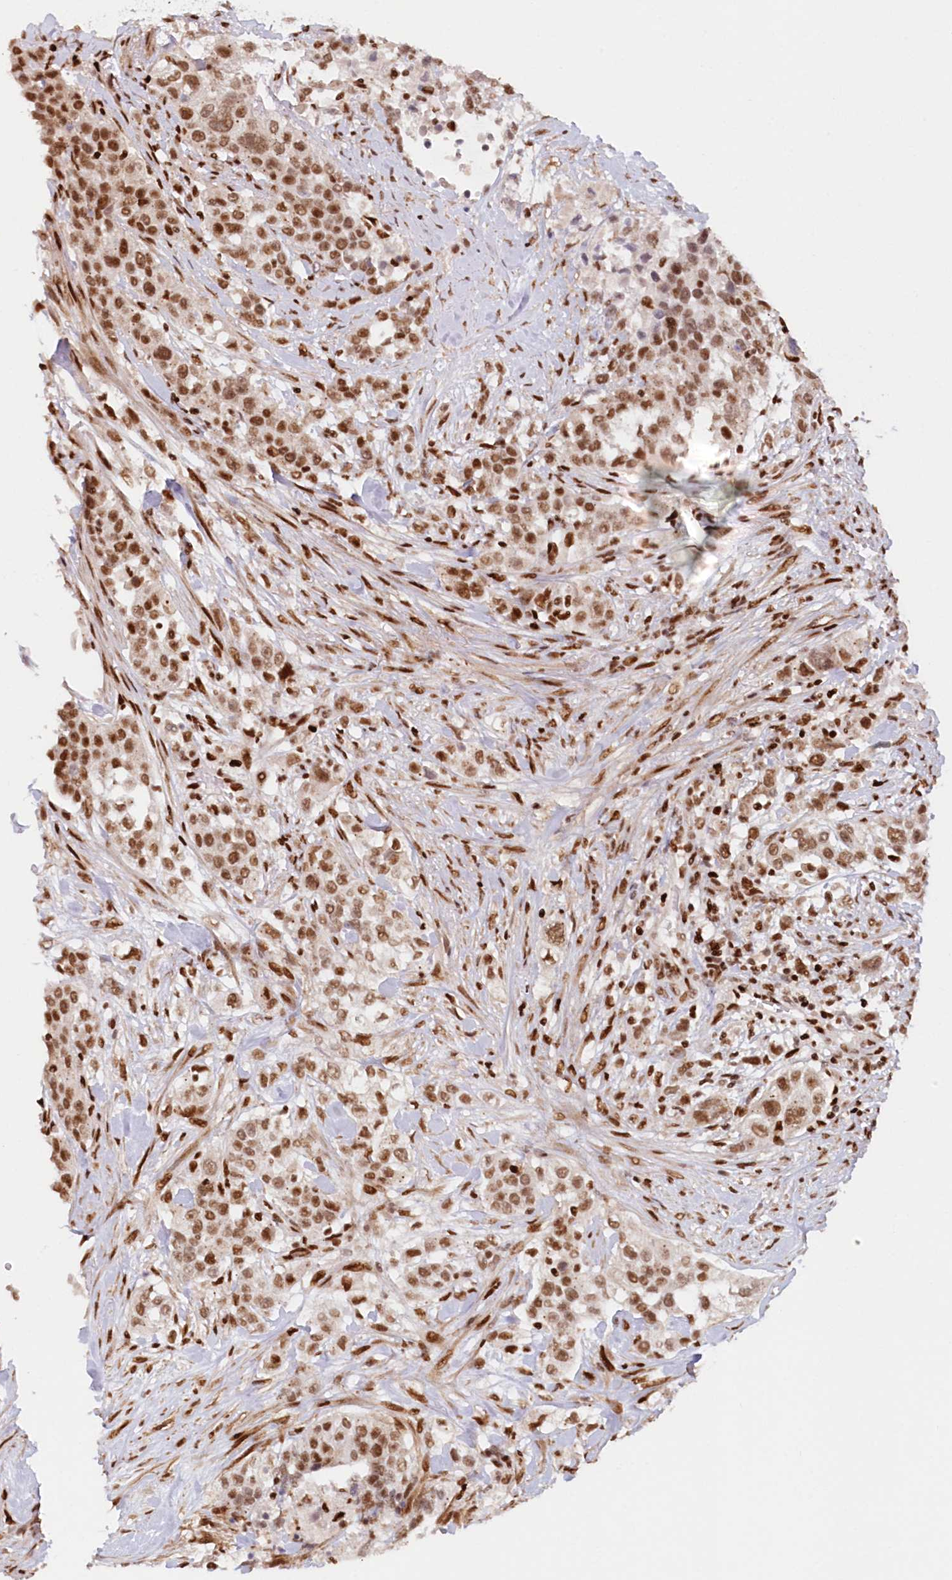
{"staining": {"intensity": "moderate", "quantity": ">75%", "location": "nuclear"}, "tissue": "urothelial cancer", "cell_type": "Tumor cells", "image_type": "cancer", "snomed": [{"axis": "morphology", "description": "Urothelial carcinoma, High grade"}, {"axis": "topography", "description": "Urinary bladder"}], "caption": "Immunohistochemistry image of neoplastic tissue: human urothelial cancer stained using IHC shows medium levels of moderate protein expression localized specifically in the nuclear of tumor cells, appearing as a nuclear brown color.", "gene": "POLR2B", "patient": {"sex": "female", "age": 80}}